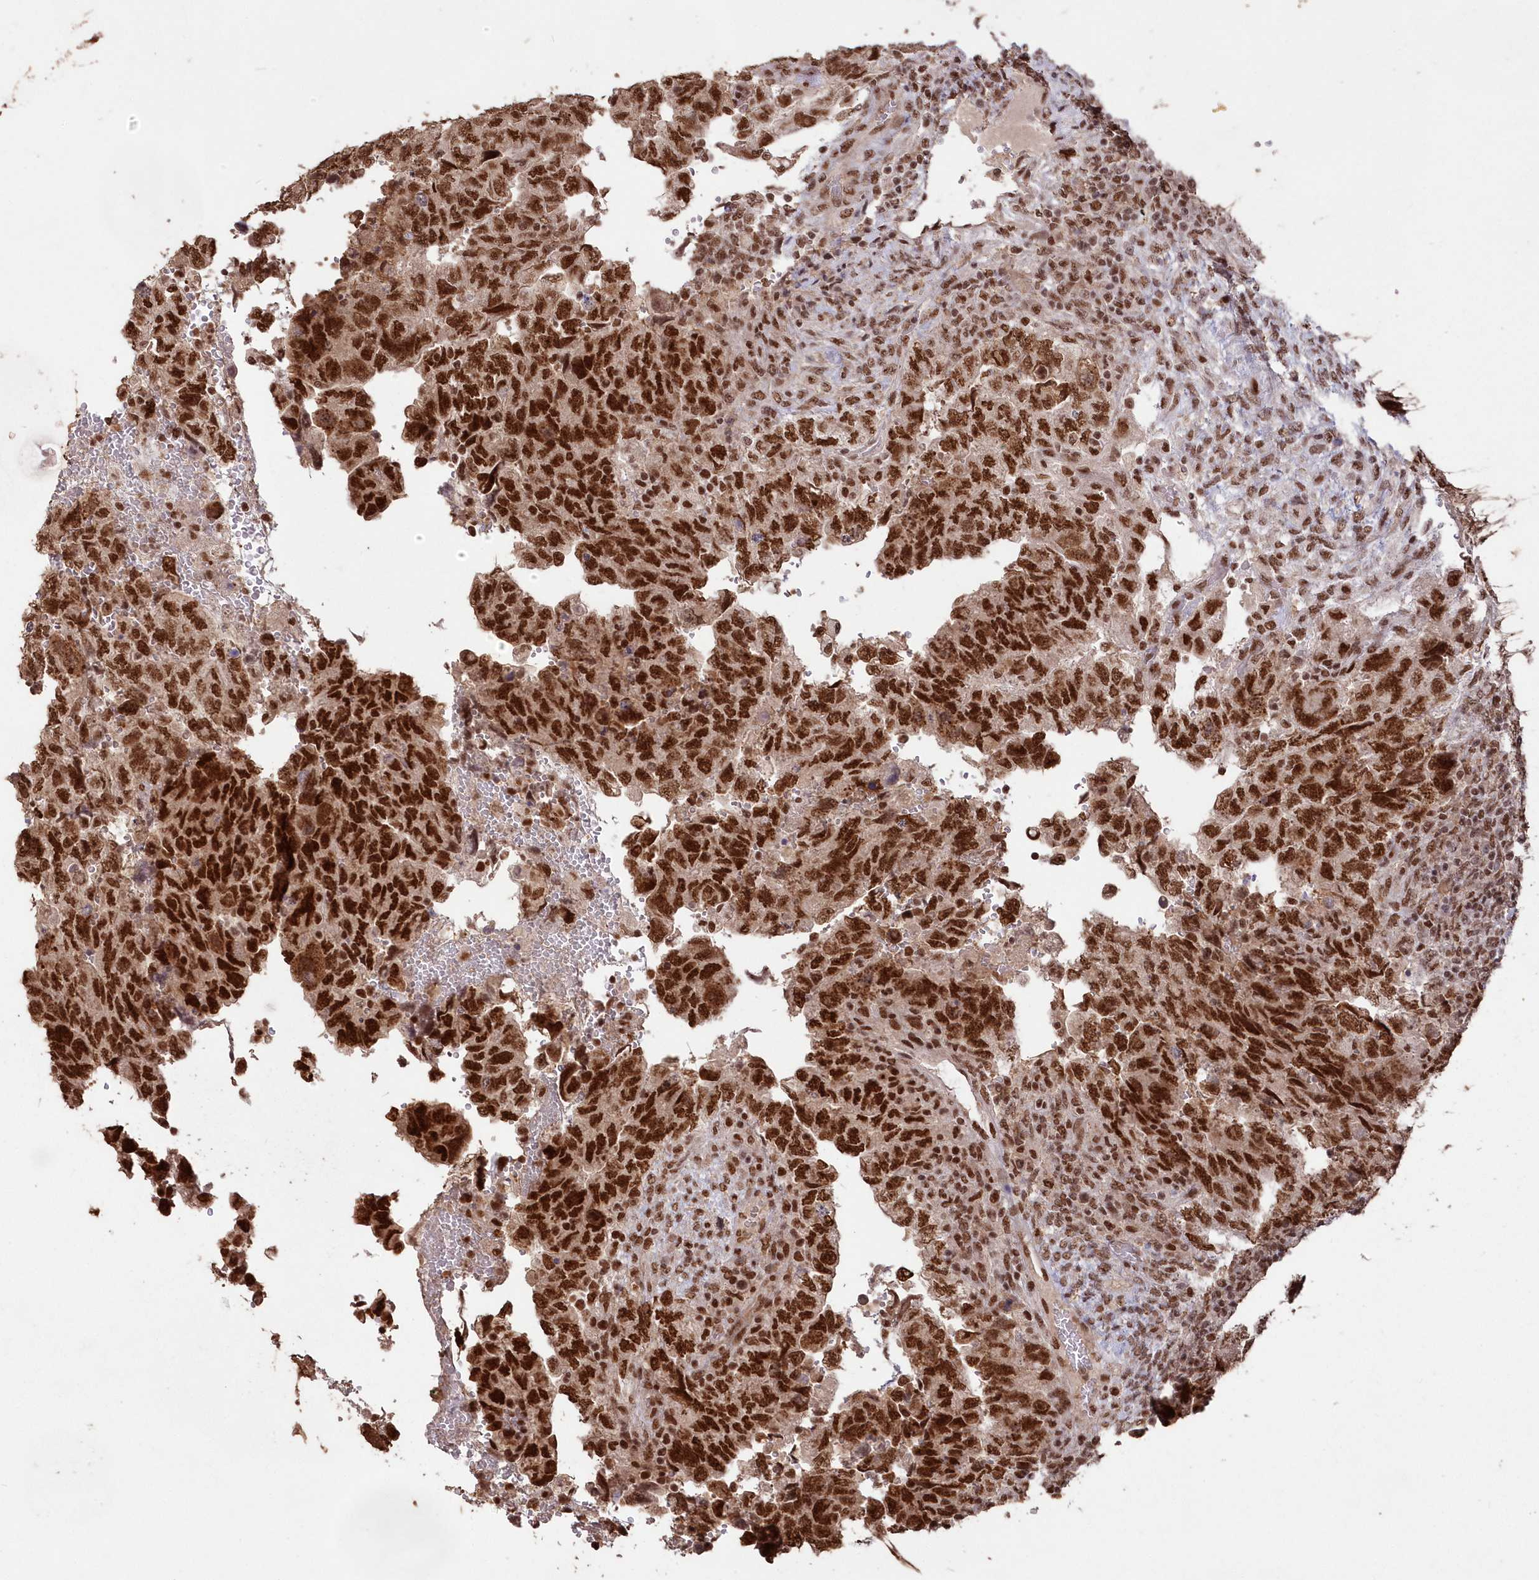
{"staining": {"intensity": "strong", "quantity": ">75%", "location": "nuclear"}, "tissue": "testis cancer", "cell_type": "Tumor cells", "image_type": "cancer", "snomed": [{"axis": "morphology", "description": "Carcinoma, Embryonal, NOS"}, {"axis": "topography", "description": "Testis"}], "caption": "Embryonal carcinoma (testis) stained with immunohistochemistry demonstrates strong nuclear staining in about >75% of tumor cells. The staining was performed using DAB (3,3'-diaminobenzidine) to visualize the protein expression in brown, while the nuclei were stained in blue with hematoxylin (Magnification: 20x).", "gene": "PDS5A", "patient": {"sex": "male", "age": 36}}